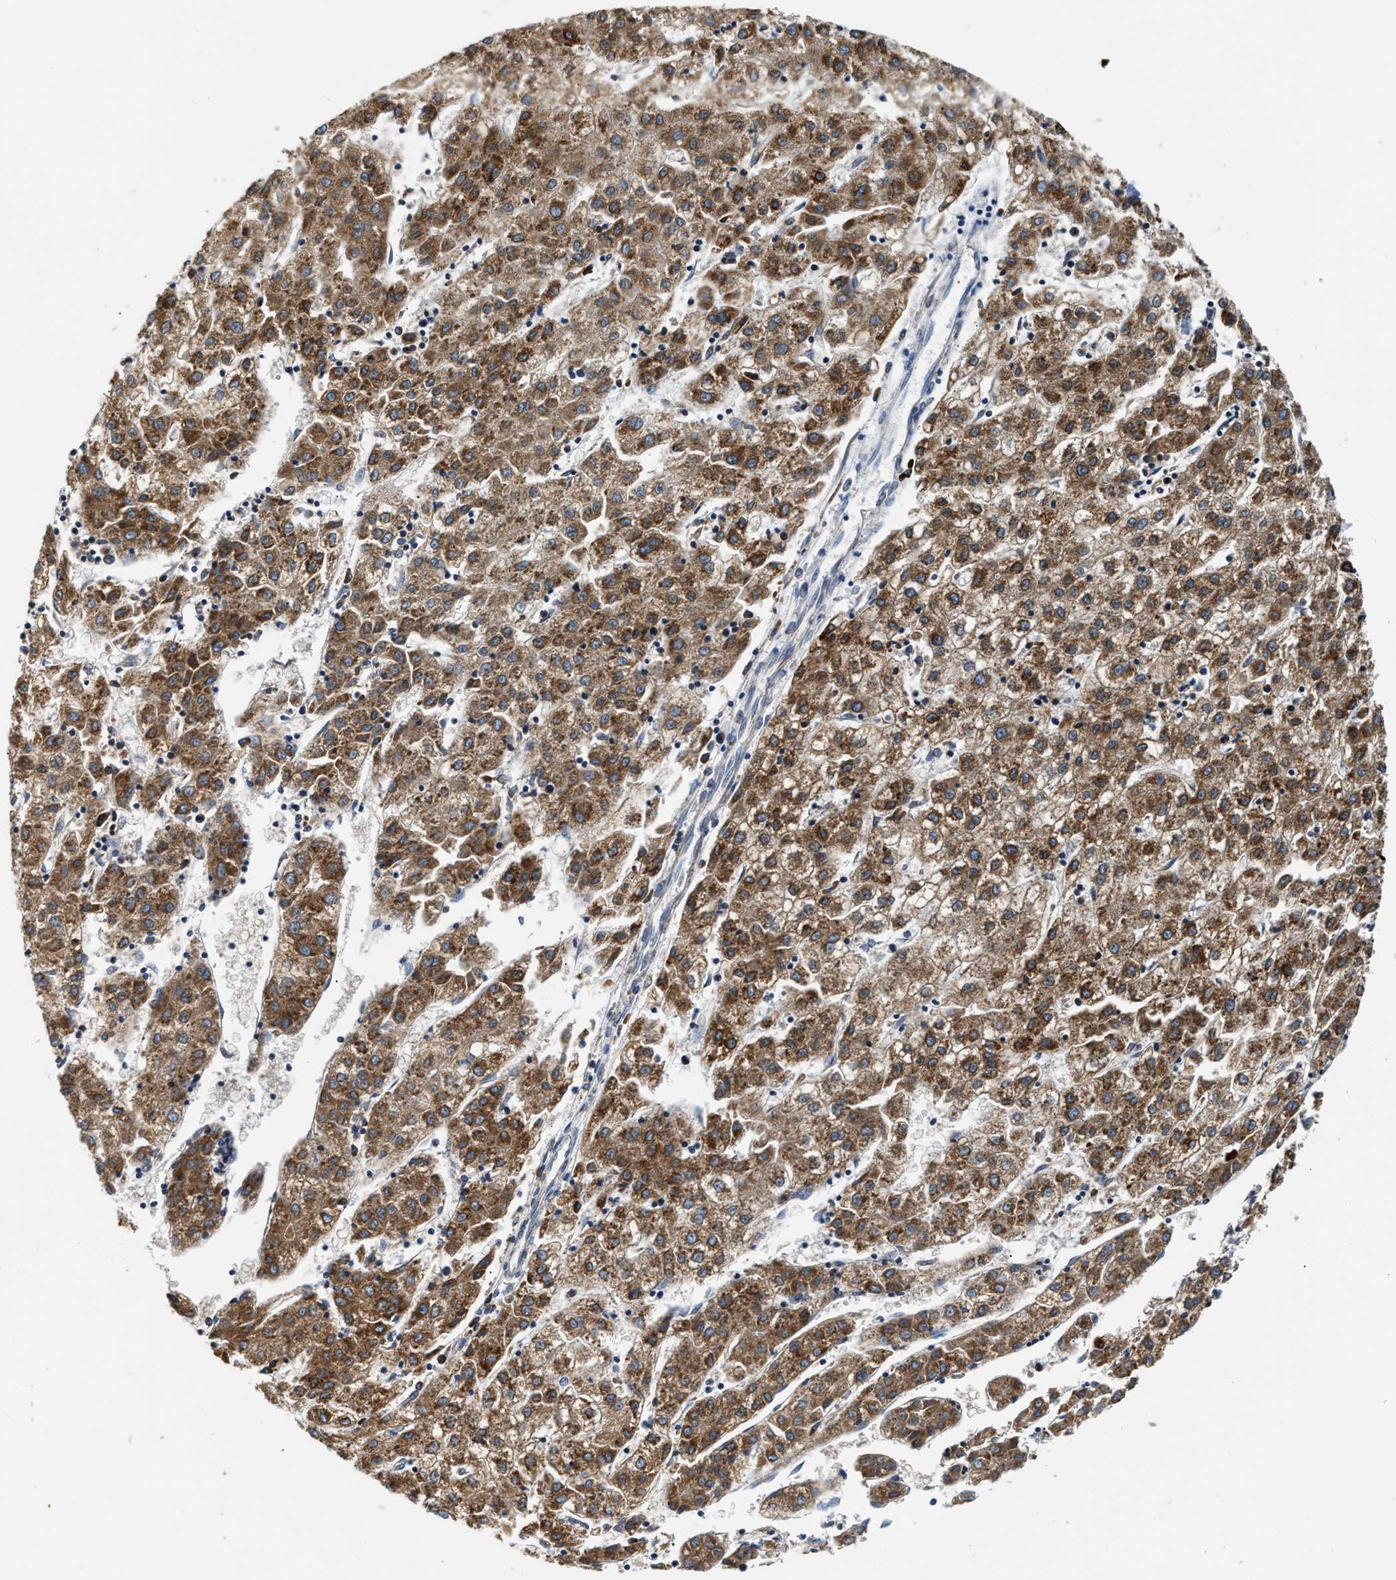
{"staining": {"intensity": "strong", "quantity": ">75%", "location": "cytoplasmic/membranous"}, "tissue": "liver cancer", "cell_type": "Tumor cells", "image_type": "cancer", "snomed": [{"axis": "morphology", "description": "Carcinoma, Hepatocellular, NOS"}, {"axis": "topography", "description": "Liver"}], "caption": "An immunohistochemistry photomicrograph of neoplastic tissue is shown. Protein staining in brown shows strong cytoplasmic/membranous positivity in liver hepatocellular carcinoma within tumor cells.", "gene": "ACADVL", "patient": {"sex": "male", "age": 72}}